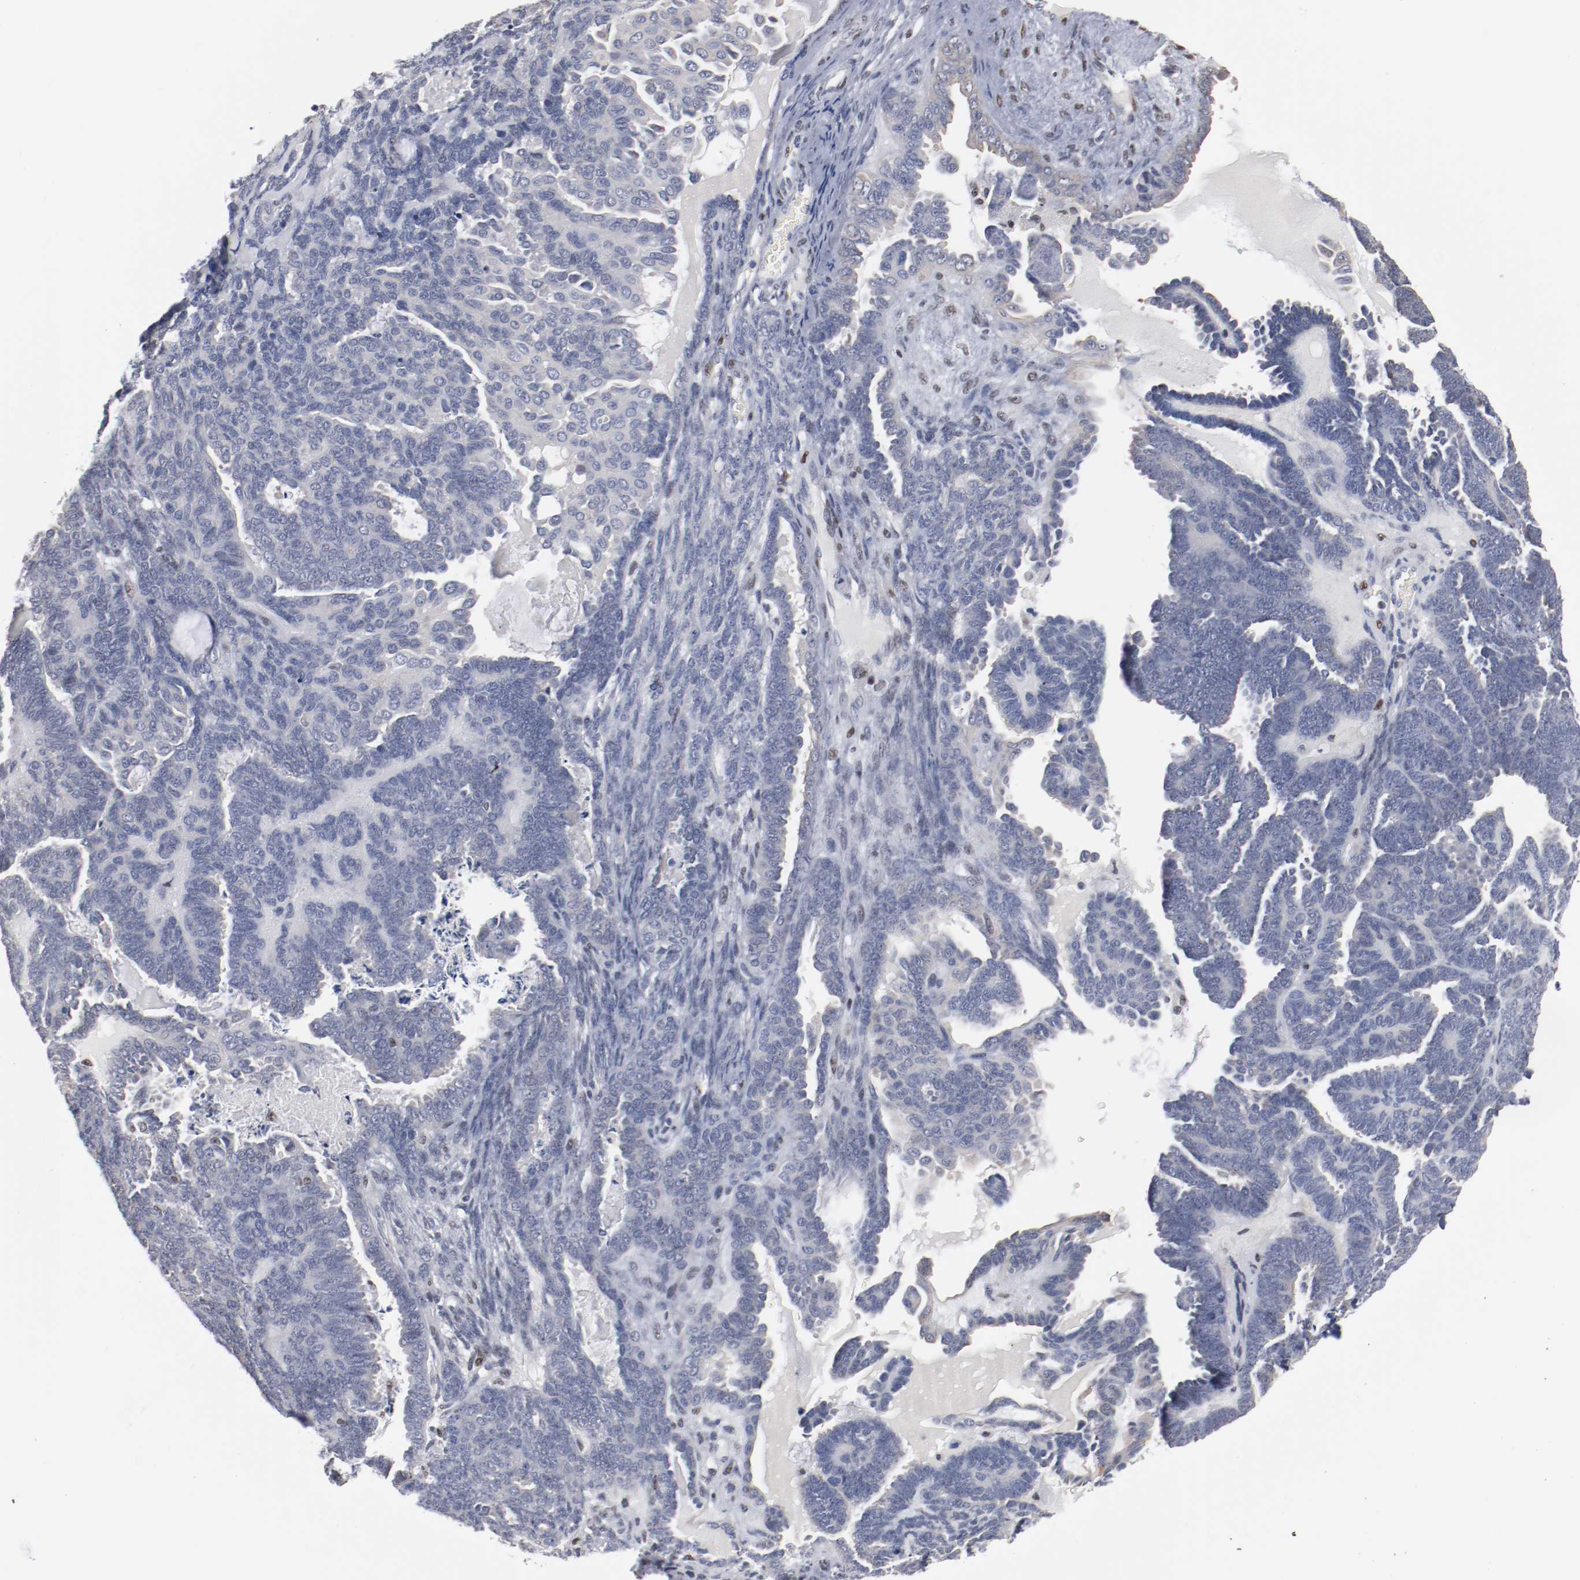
{"staining": {"intensity": "negative", "quantity": "none", "location": "none"}, "tissue": "endometrial cancer", "cell_type": "Tumor cells", "image_type": "cancer", "snomed": [{"axis": "morphology", "description": "Neoplasm, malignant, NOS"}, {"axis": "topography", "description": "Endometrium"}], "caption": "DAB (3,3'-diaminobenzidine) immunohistochemical staining of human endometrial cancer reveals no significant expression in tumor cells.", "gene": "ZEB2", "patient": {"sex": "female", "age": 74}}